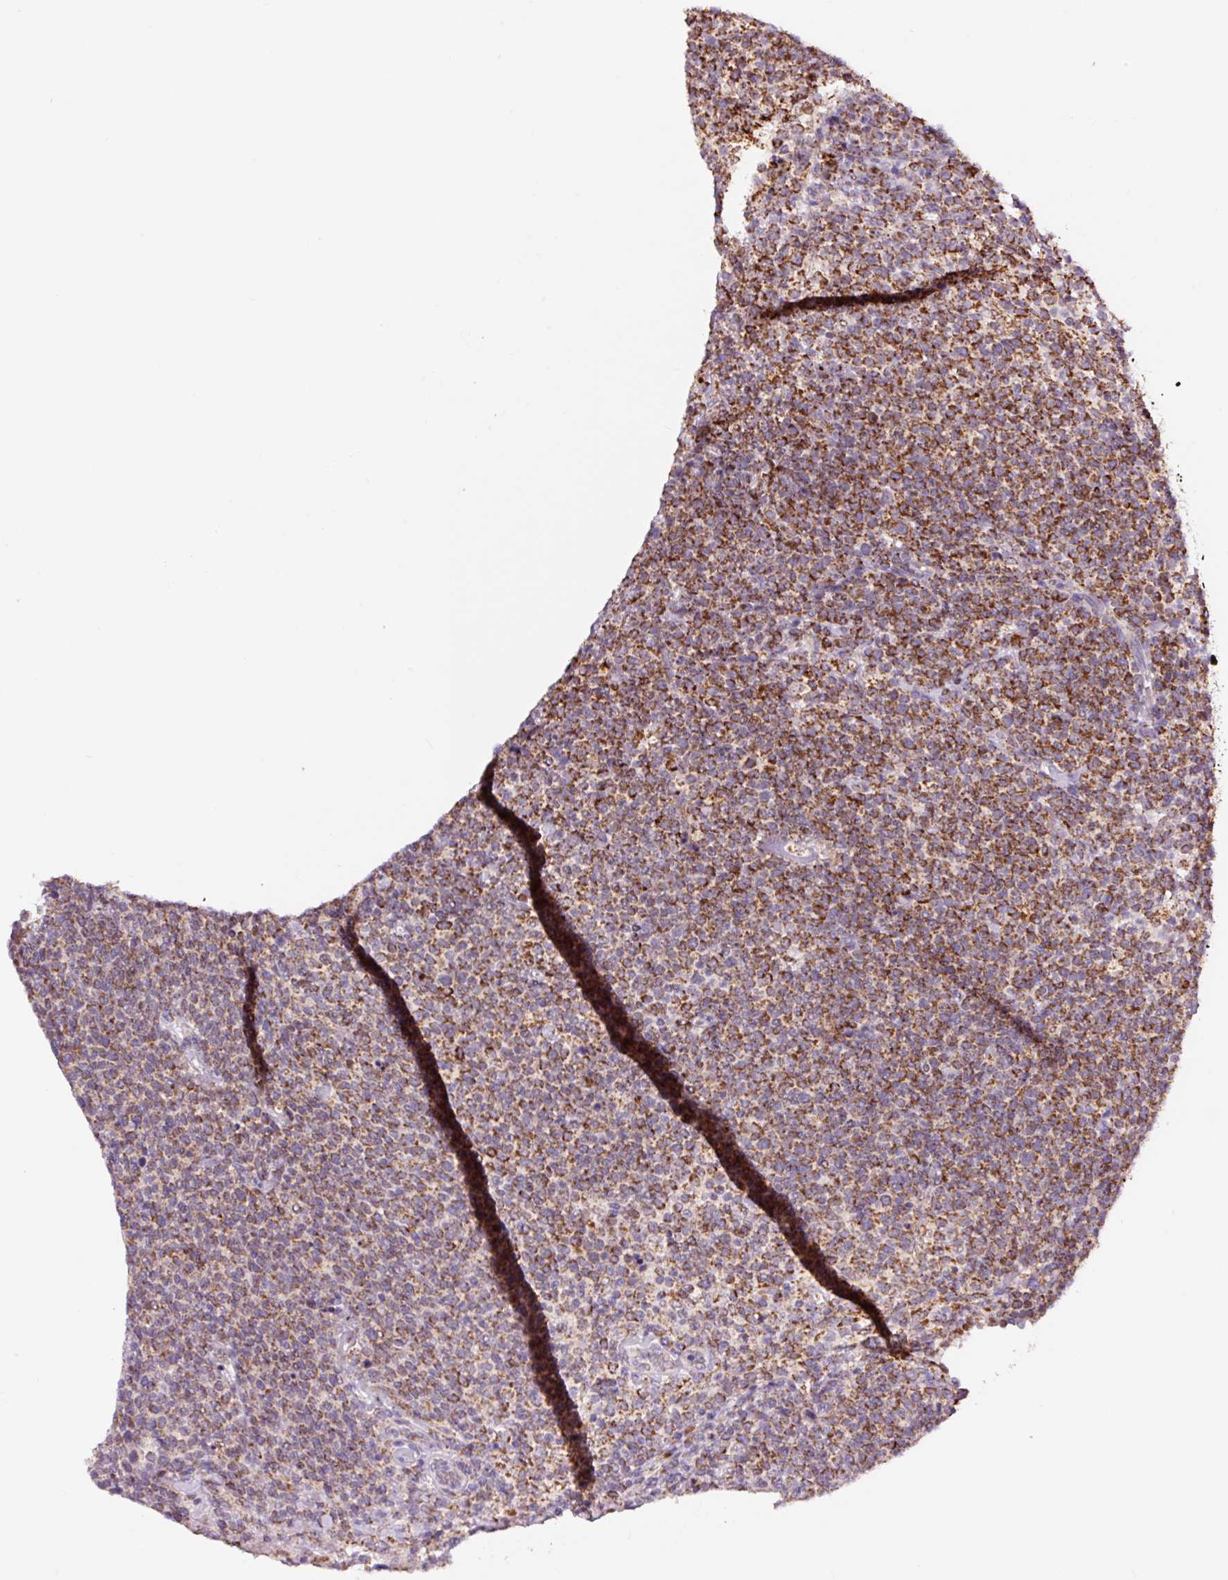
{"staining": {"intensity": "strong", "quantity": ">75%", "location": "cytoplasmic/membranous"}, "tissue": "lymphoma", "cell_type": "Tumor cells", "image_type": "cancer", "snomed": [{"axis": "morphology", "description": "Malignant lymphoma, non-Hodgkin's type, High grade"}, {"axis": "topography", "description": "Lymph node"}], "caption": "Tumor cells demonstrate high levels of strong cytoplasmic/membranous expression in about >75% of cells in human lymphoma. (DAB IHC with brightfield microscopy, high magnification).", "gene": "PCK2", "patient": {"sex": "male", "age": 61}}